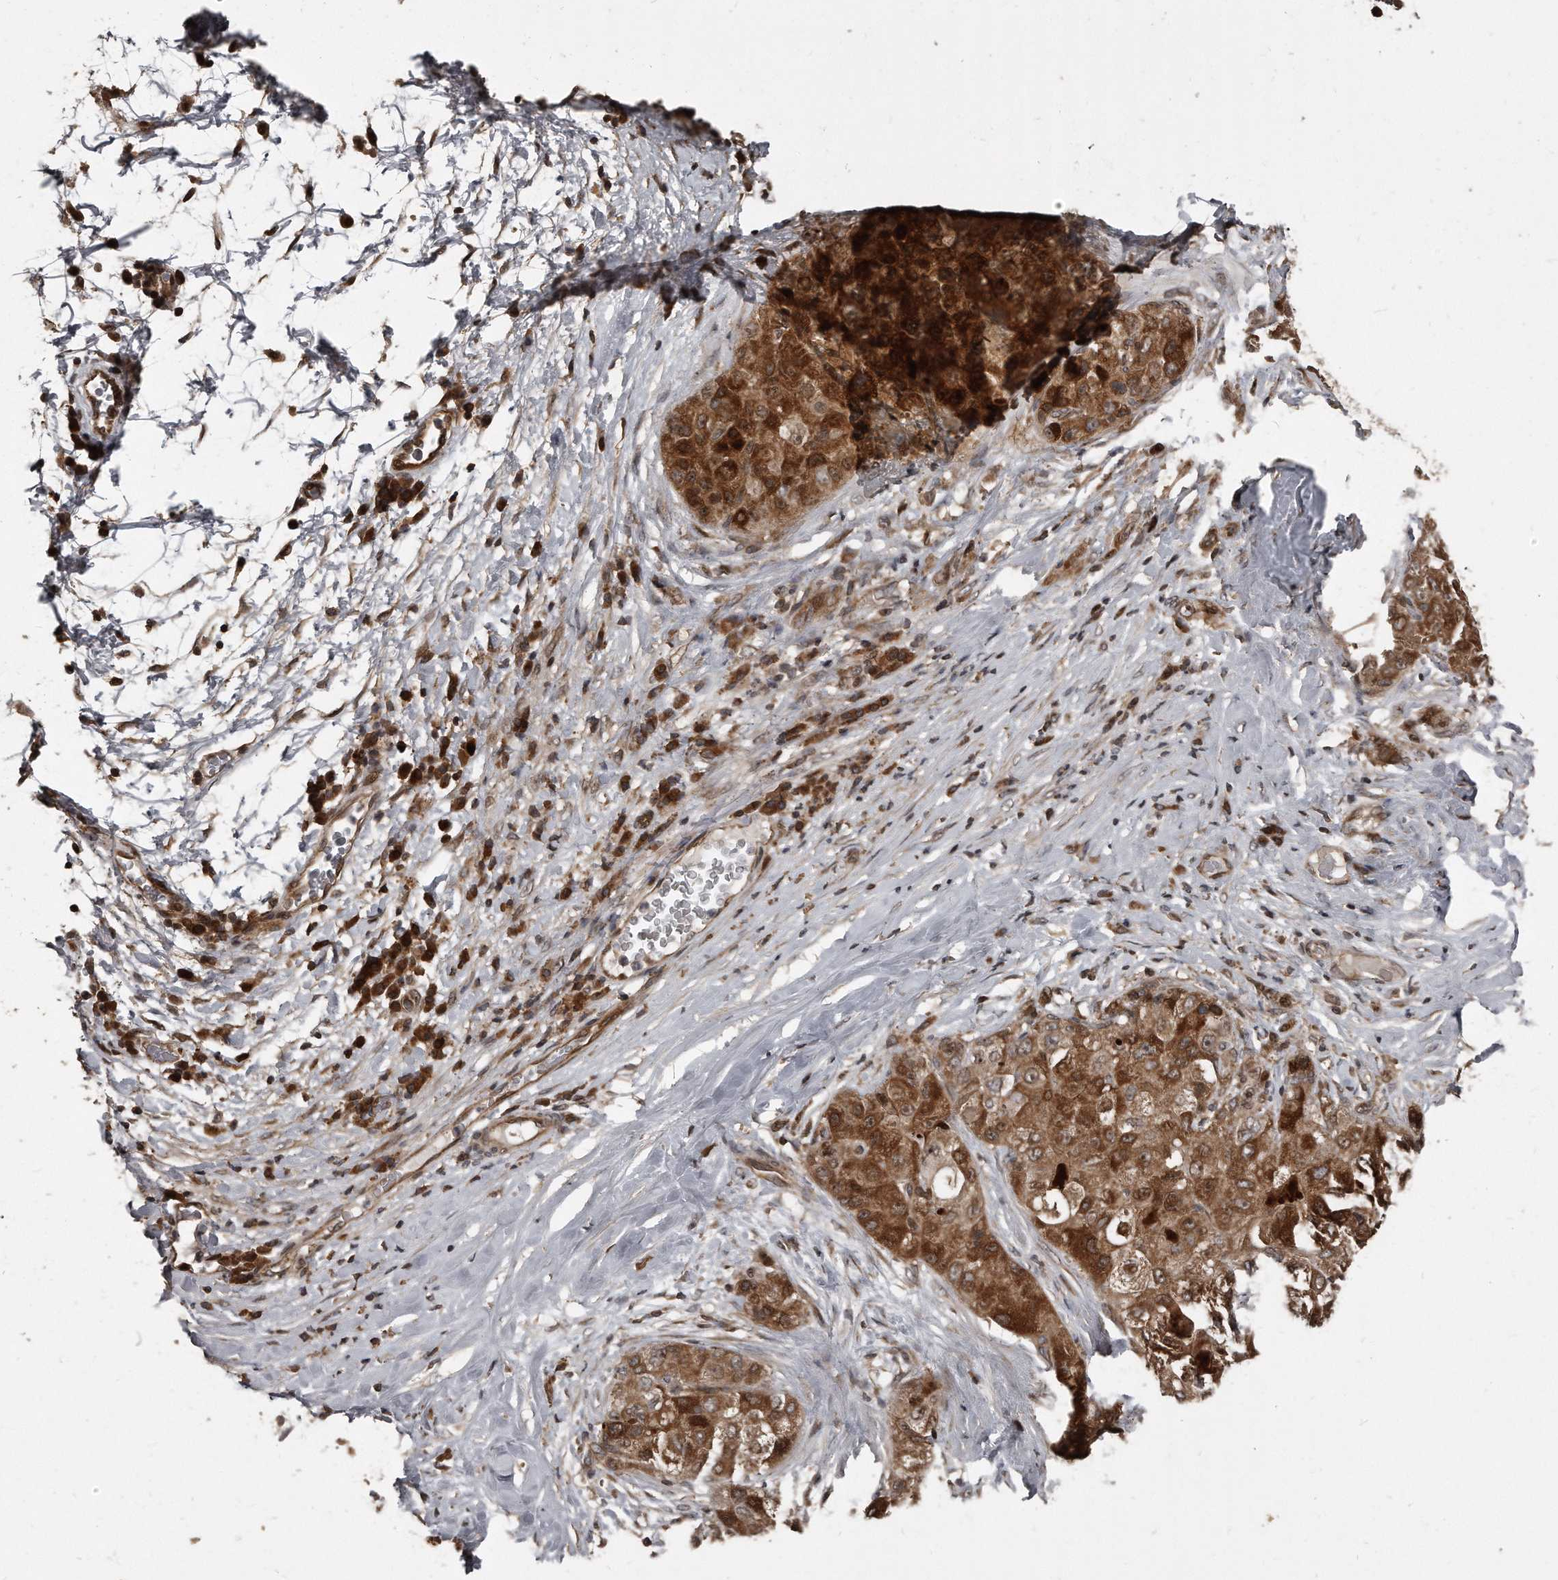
{"staining": {"intensity": "strong", "quantity": ">75%", "location": "cytoplasmic/membranous"}, "tissue": "liver cancer", "cell_type": "Tumor cells", "image_type": "cancer", "snomed": [{"axis": "morphology", "description": "Carcinoma, Hepatocellular, NOS"}, {"axis": "topography", "description": "Liver"}], "caption": "A micrograph showing strong cytoplasmic/membranous expression in about >75% of tumor cells in liver cancer, as visualized by brown immunohistochemical staining.", "gene": "GCH1", "patient": {"sex": "male", "age": 80}}